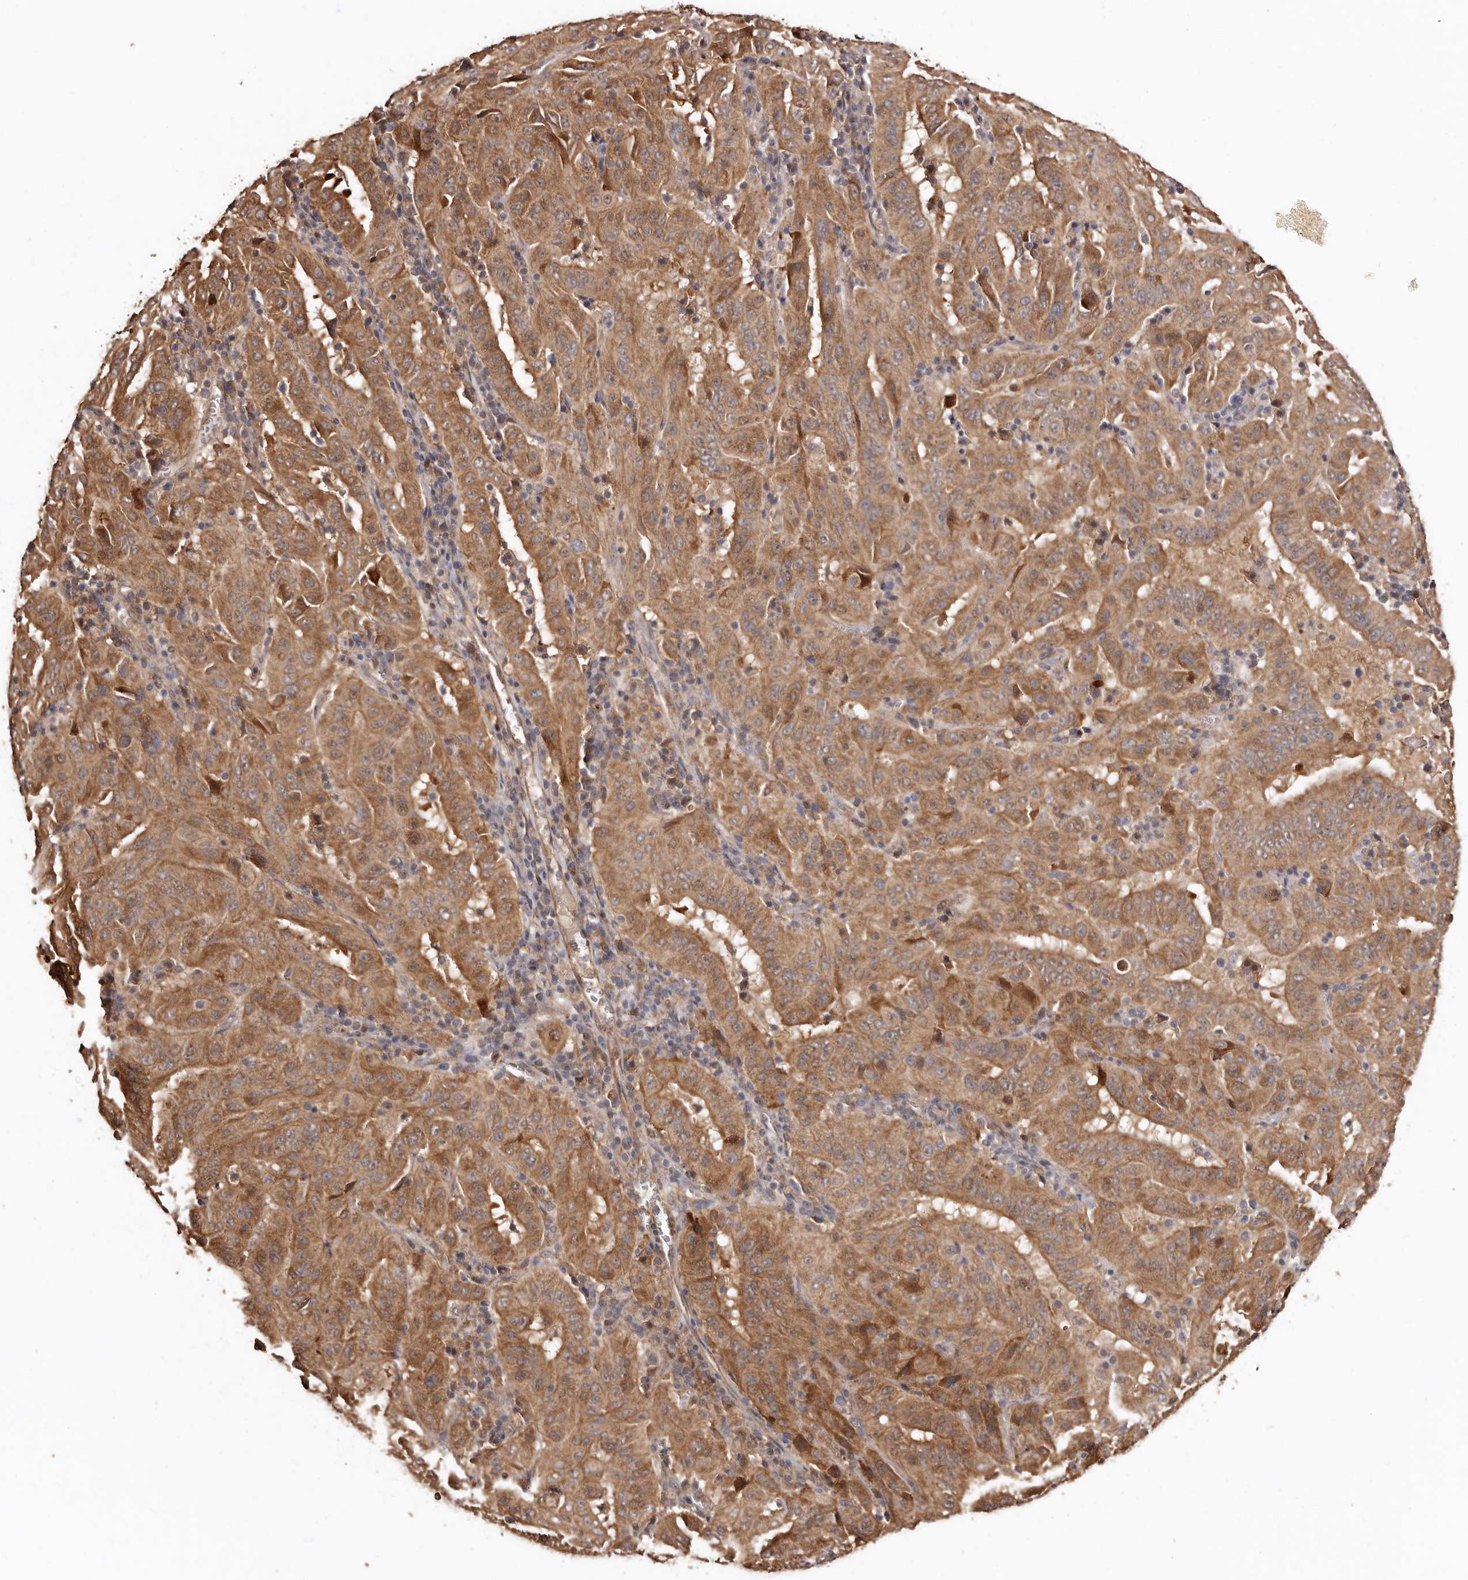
{"staining": {"intensity": "moderate", "quantity": ">75%", "location": "cytoplasmic/membranous"}, "tissue": "pancreatic cancer", "cell_type": "Tumor cells", "image_type": "cancer", "snomed": [{"axis": "morphology", "description": "Adenocarcinoma, NOS"}, {"axis": "topography", "description": "Pancreas"}], "caption": "A histopathology image of adenocarcinoma (pancreatic) stained for a protein displays moderate cytoplasmic/membranous brown staining in tumor cells. (Brightfield microscopy of DAB IHC at high magnification).", "gene": "COQ8B", "patient": {"sex": "male", "age": 63}}